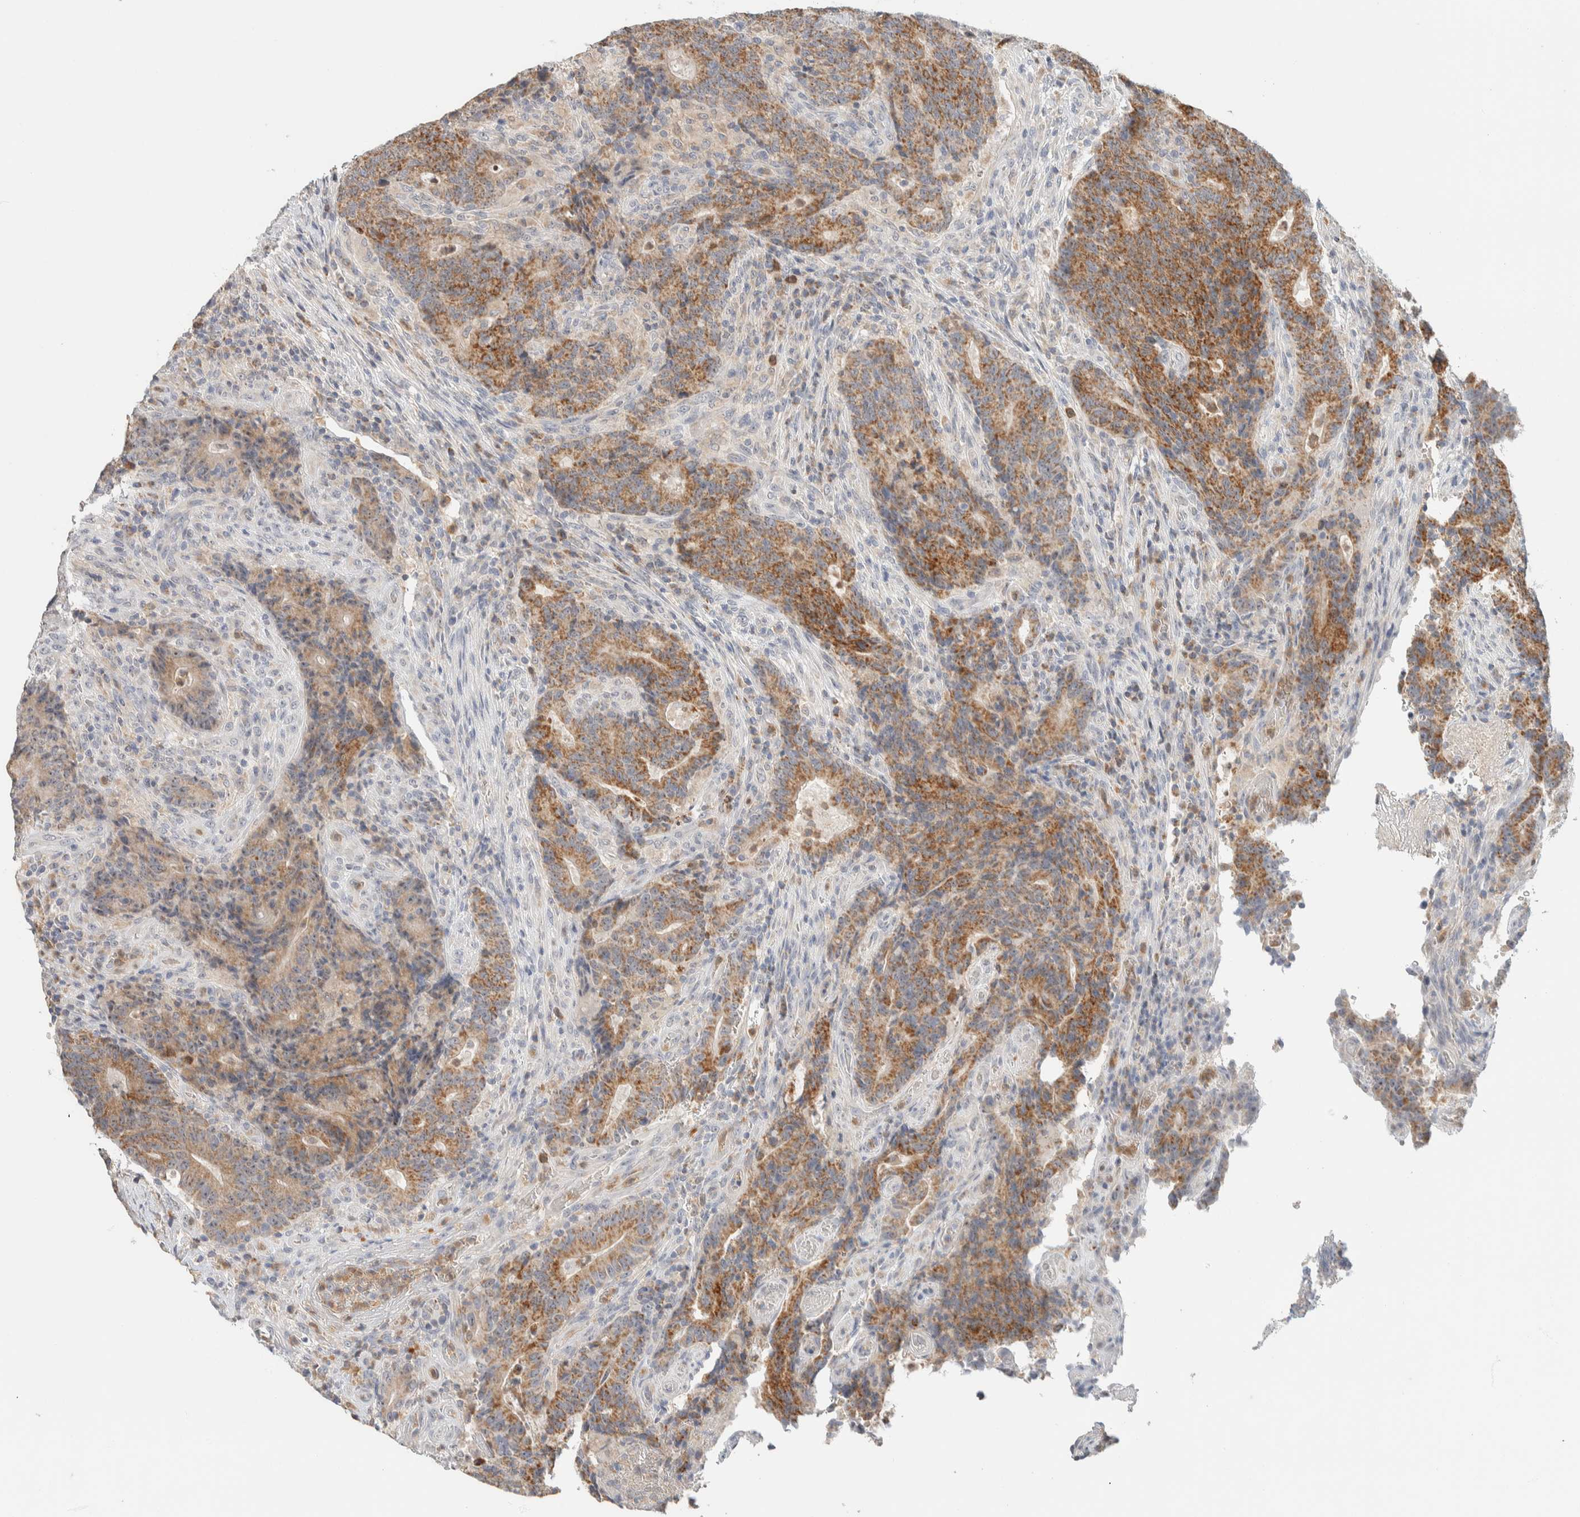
{"staining": {"intensity": "moderate", "quantity": ">75%", "location": "cytoplasmic/membranous"}, "tissue": "colorectal cancer", "cell_type": "Tumor cells", "image_type": "cancer", "snomed": [{"axis": "morphology", "description": "Normal tissue, NOS"}, {"axis": "morphology", "description": "Adenocarcinoma, NOS"}, {"axis": "topography", "description": "Colon"}], "caption": "A micrograph showing moderate cytoplasmic/membranous positivity in about >75% of tumor cells in adenocarcinoma (colorectal), as visualized by brown immunohistochemical staining.", "gene": "HDHD3", "patient": {"sex": "female", "age": 75}}